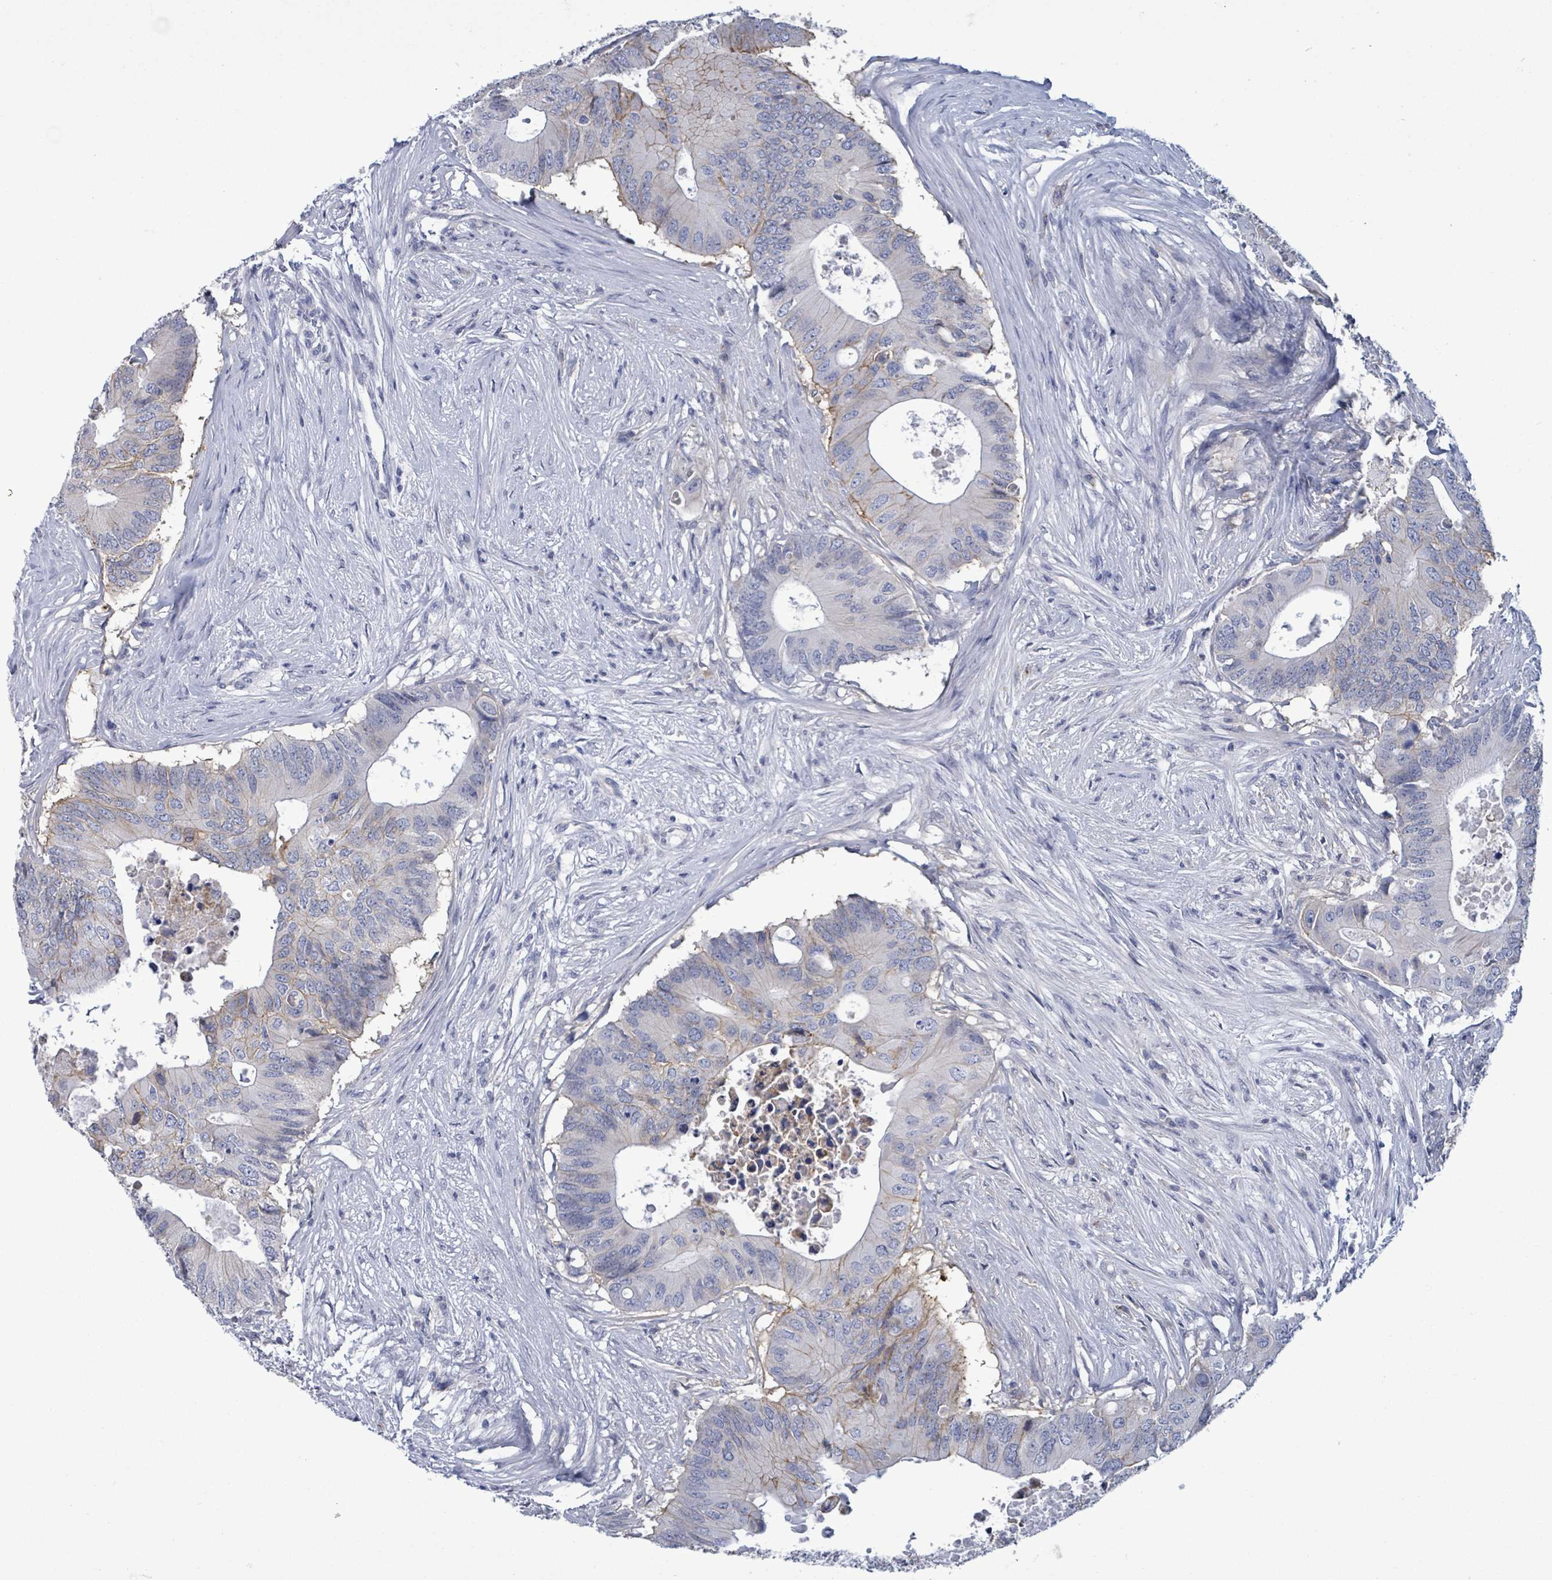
{"staining": {"intensity": "weak", "quantity": "<25%", "location": "cytoplasmic/membranous"}, "tissue": "colorectal cancer", "cell_type": "Tumor cells", "image_type": "cancer", "snomed": [{"axis": "morphology", "description": "Adenocarcinoma, NOS"}, {"axis": "topography", "description": "Colon"}], "caption": "The micrograph exhibits no significant staining in tumor cells of colorectal adenocarcinoma.", "gene": "BSG", "patient": {"sex": "male", "age": 71}}